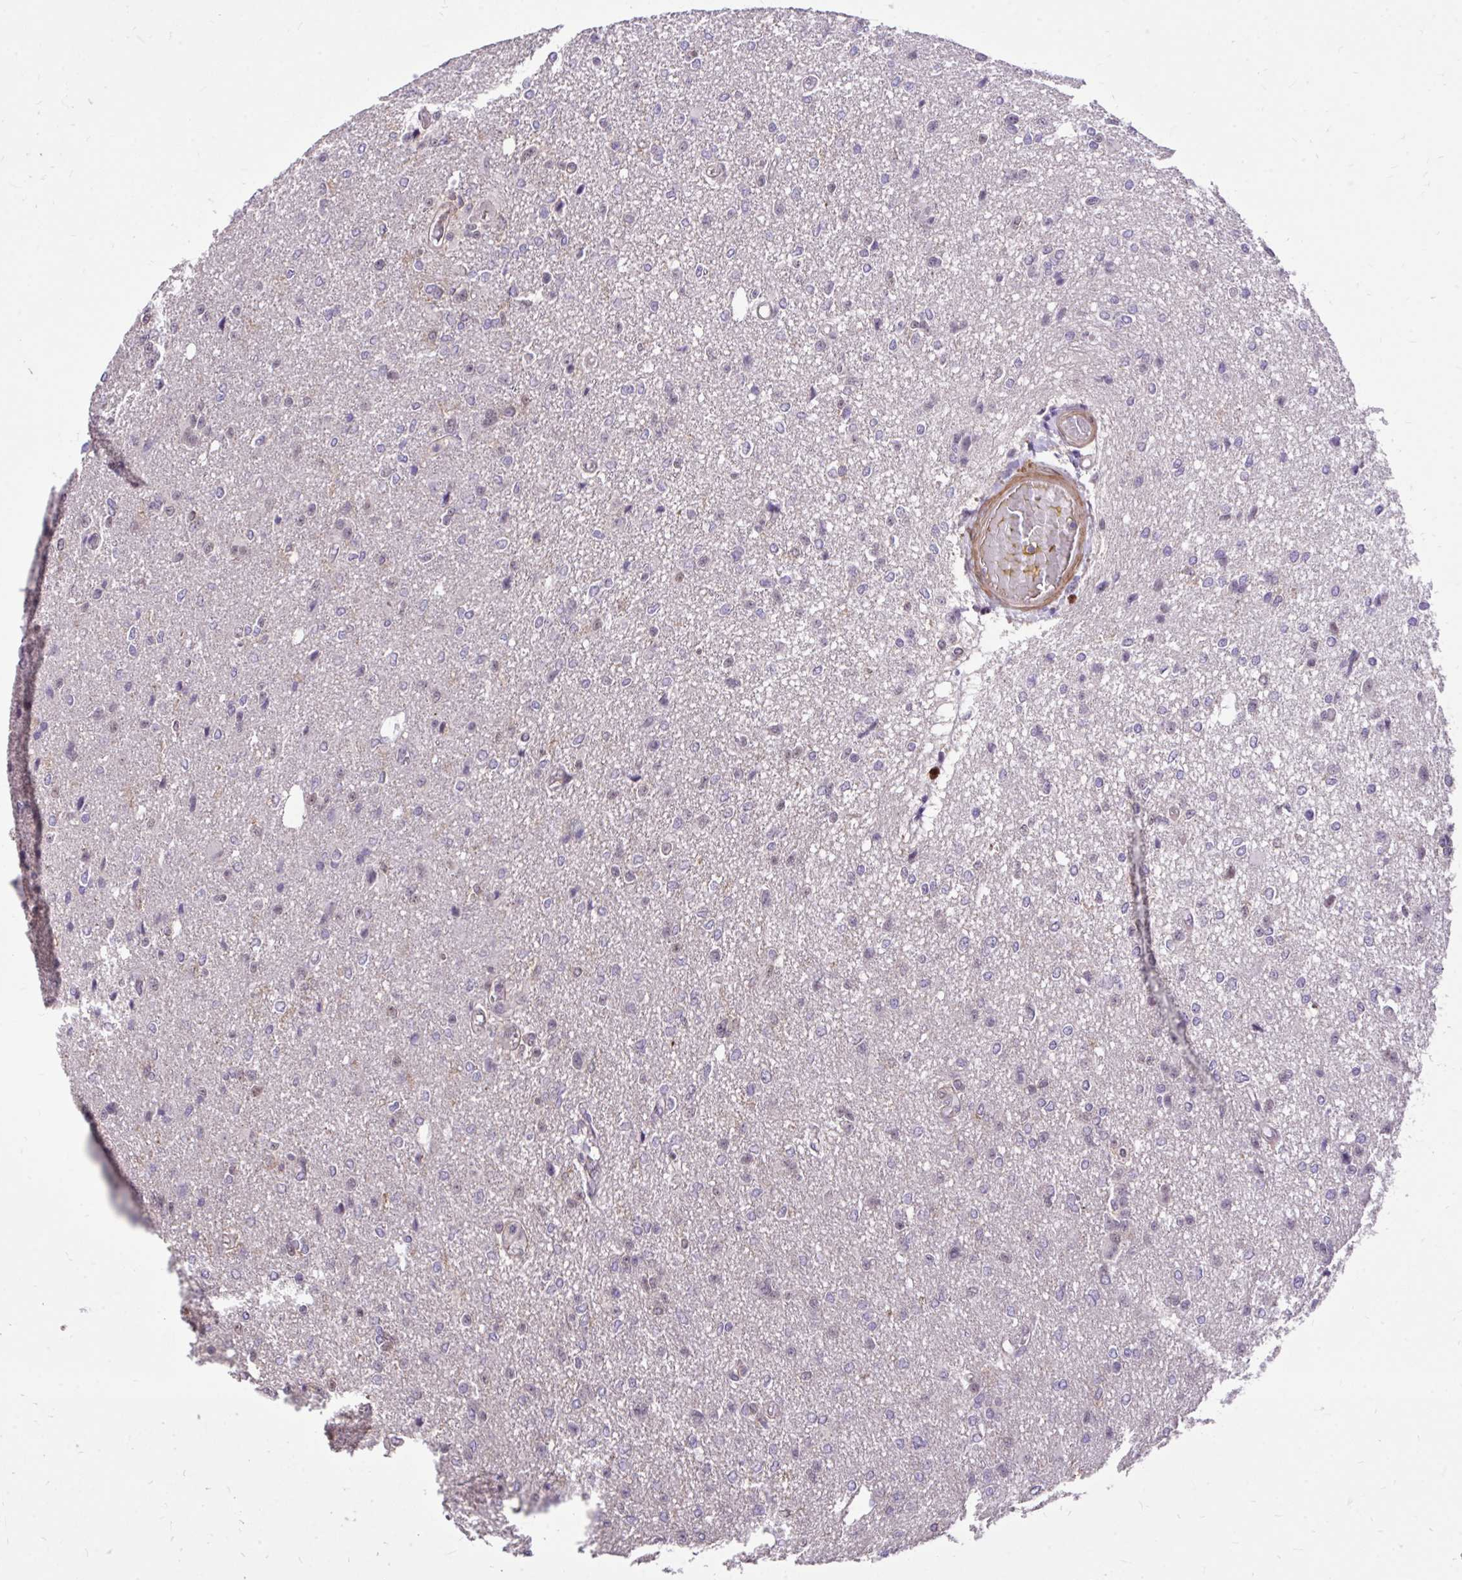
{"staining": {"intensity": "negative", "quantity": "none", "location": "none"}, "tissue": "glioma", "cell_type": "Tumor cells", "image_type": "cancer", "snomed": [{"axis": "morphology", "description": "Glioma, malignant, Low grade"}, {"axis": "topography", "description": "Brain"}], "caption": "Glioma stained for a protein using IHC displays no positivity tumor cells.", "gene": "IGFL2", "patient": {"sex": "male", "age": 26}}